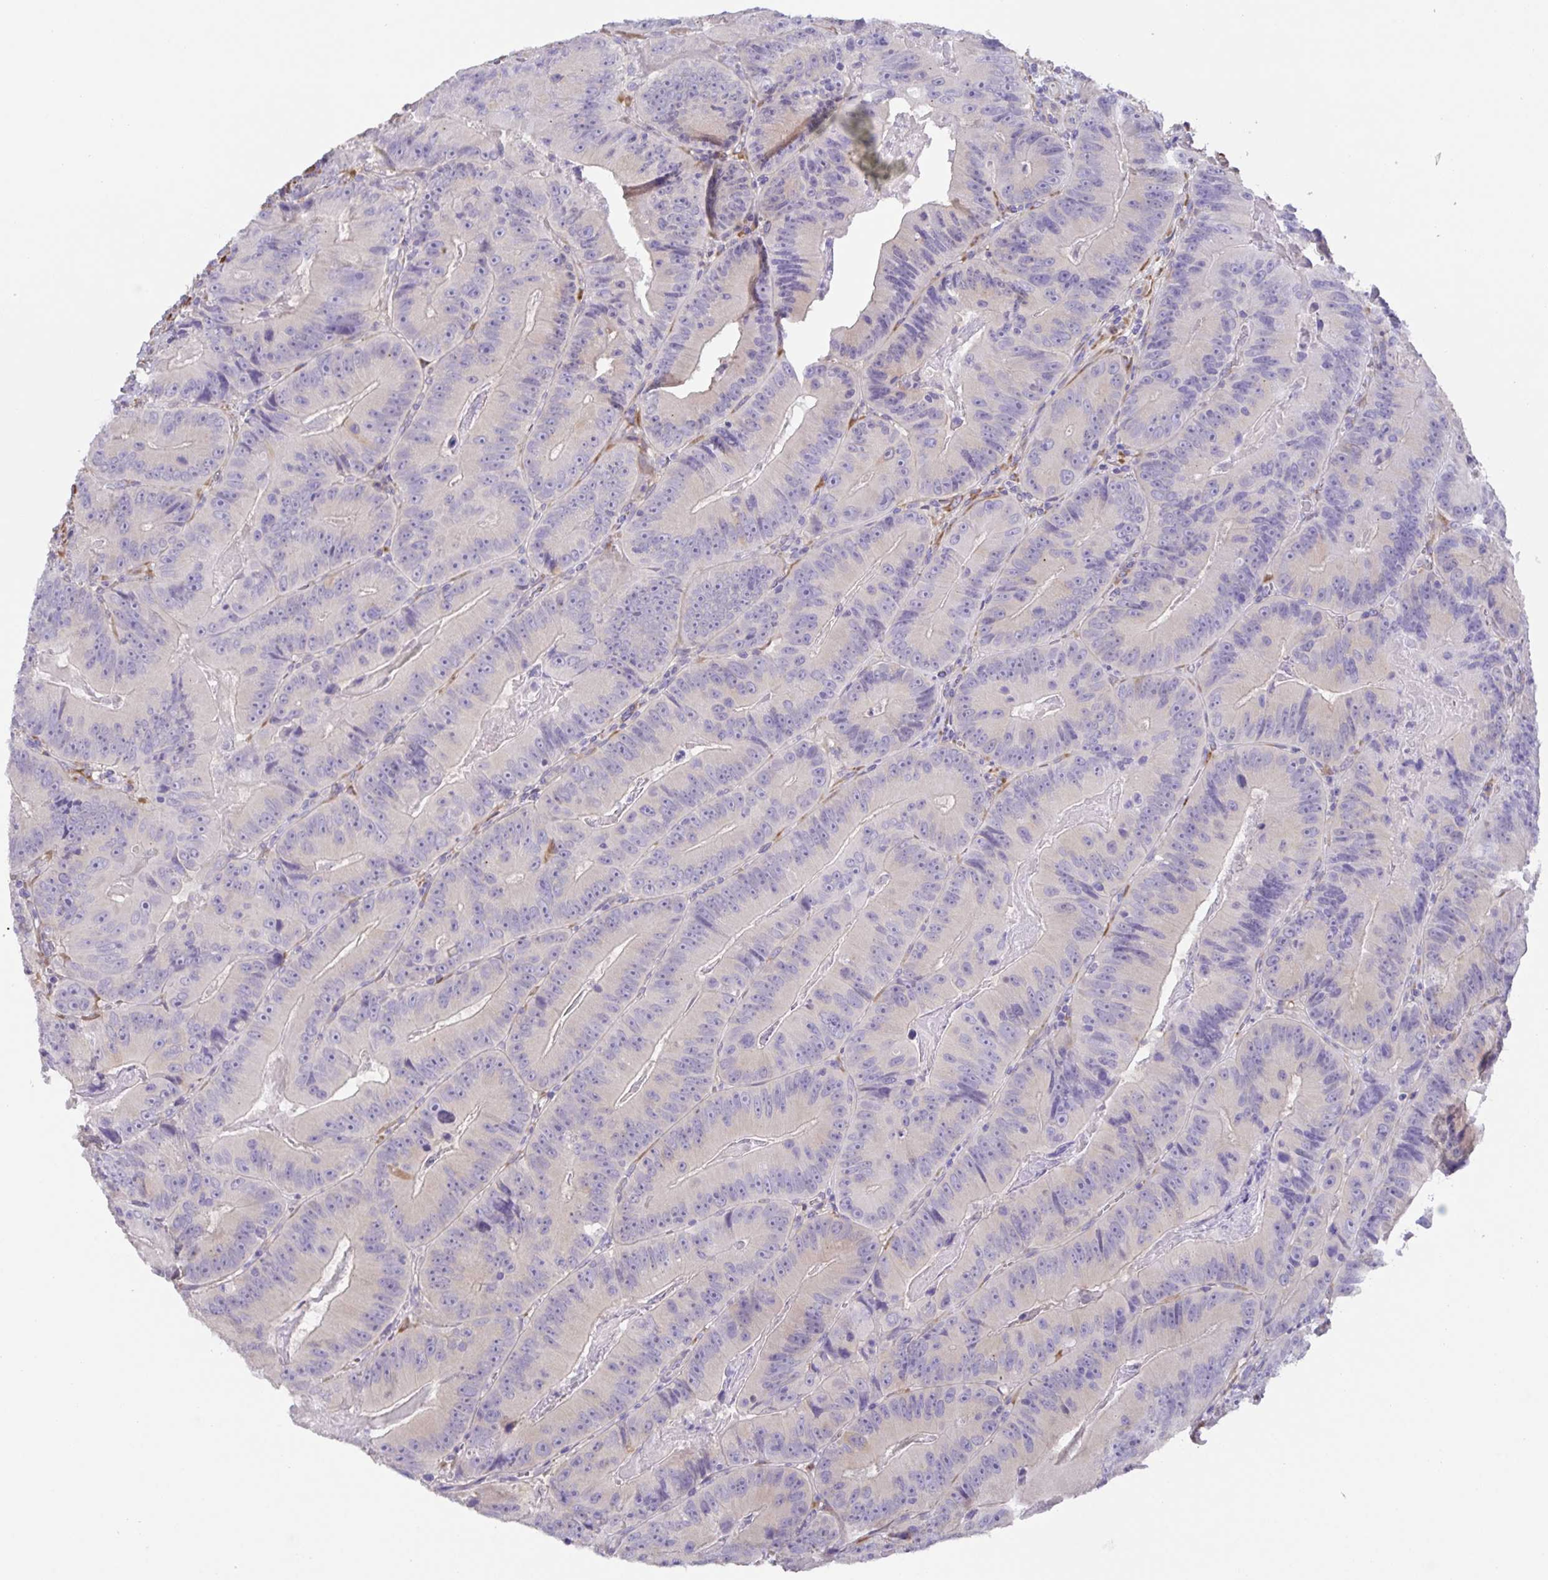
{"staining": {"intensity": "weak", "quantity": "<25%", "location": "cytoplasmic/membranous"}, "tissue": "colorectal cancer", "cell_type": "Tumor cells", "image_type": "cancer", "snomed": [{"axis": "morphology", "description": "Adenocarcinoma, NOS"}, {"axis": "topography", "description": "Colon"}], "caption": "Tumor cells show no significant expression in colorectal adenocarcinoma.", "gene": "PRR36", "patient": {"sex": "female", "age": 86}}